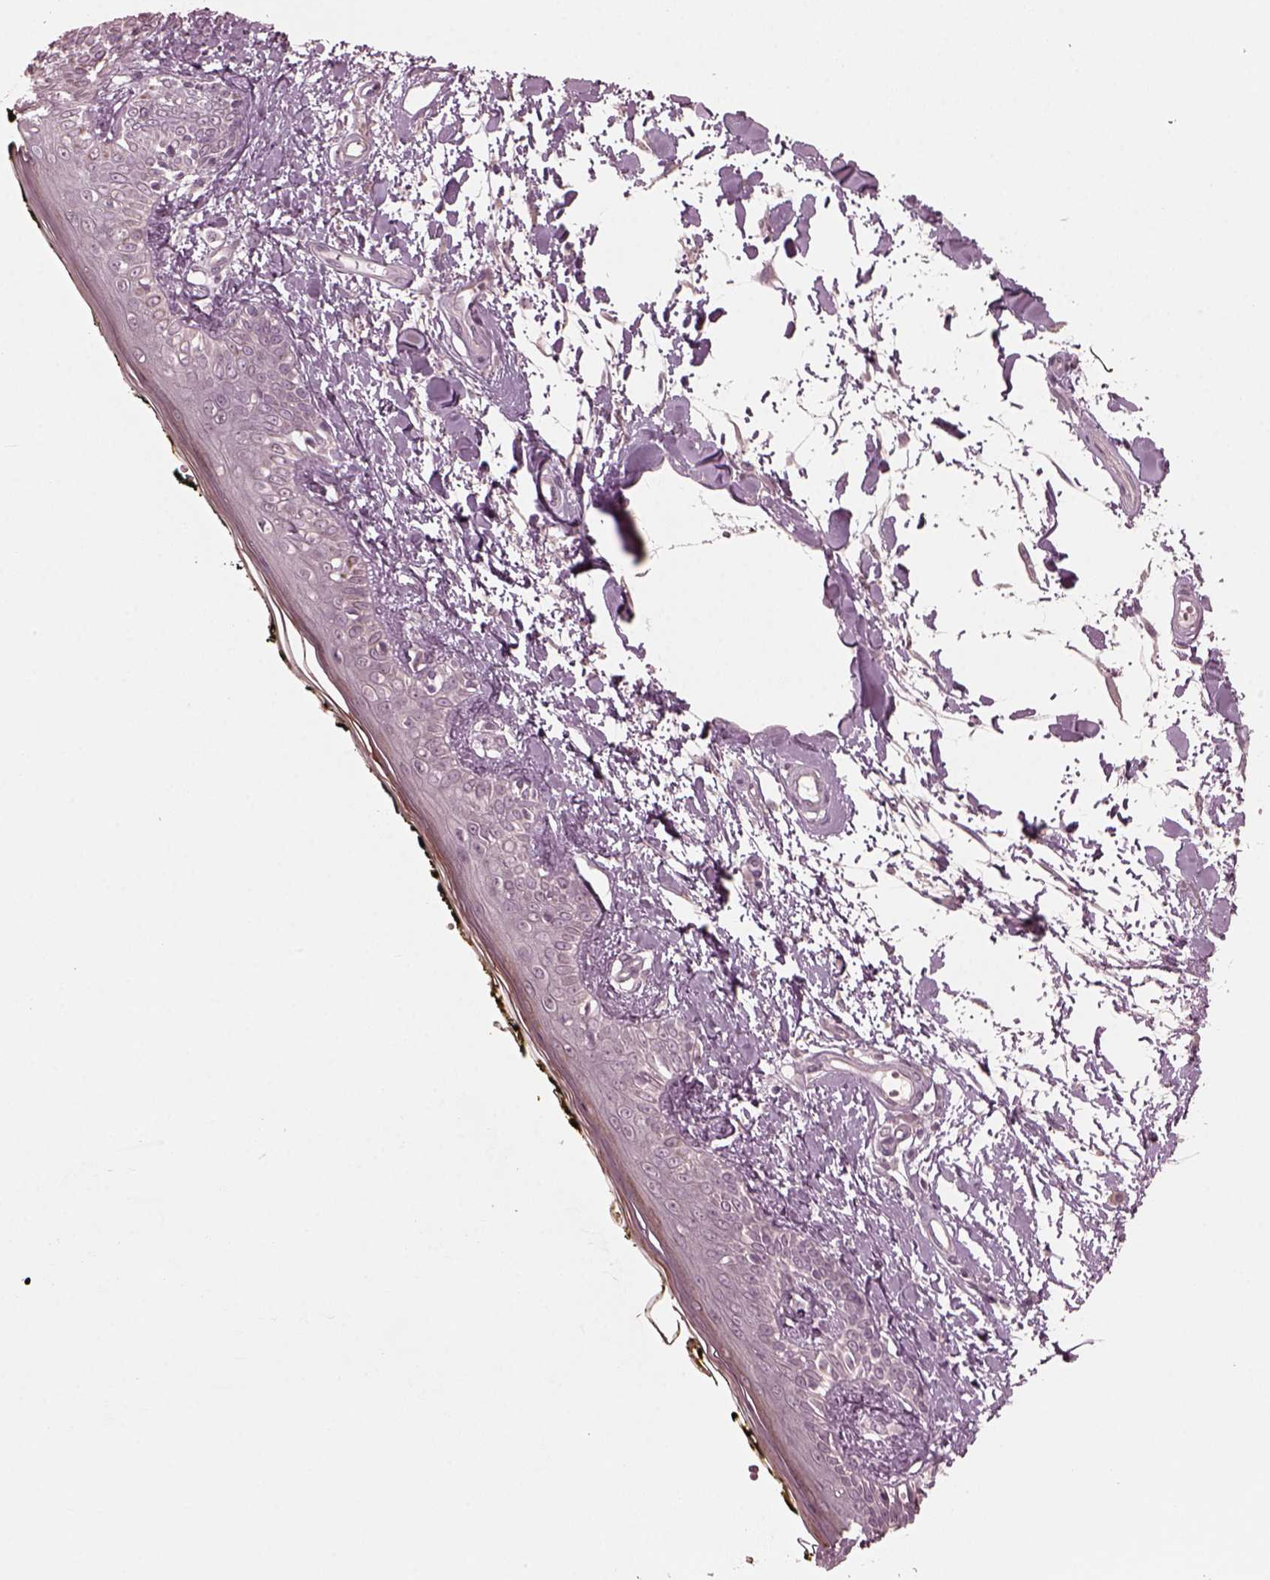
{"staining": {"intensity": "negative", "quantity": "none", "location": "none"}, "tissue": "skin", "cell_type": "Fibroblasts", "image_type": "normal", "snomed": [{"axis": "morphology", "description": "Normal tissue, NOS"}, {"axis": "topography", "description": "Skin"}], "caption": "High power microscopy micrograph of an immunohistochemistry (IHC) photomicrograph of normal skin, revealing no significant expression in fibroblasts.", "gene": "RGS7", "patient": {"sex": "male", "age": 76}}